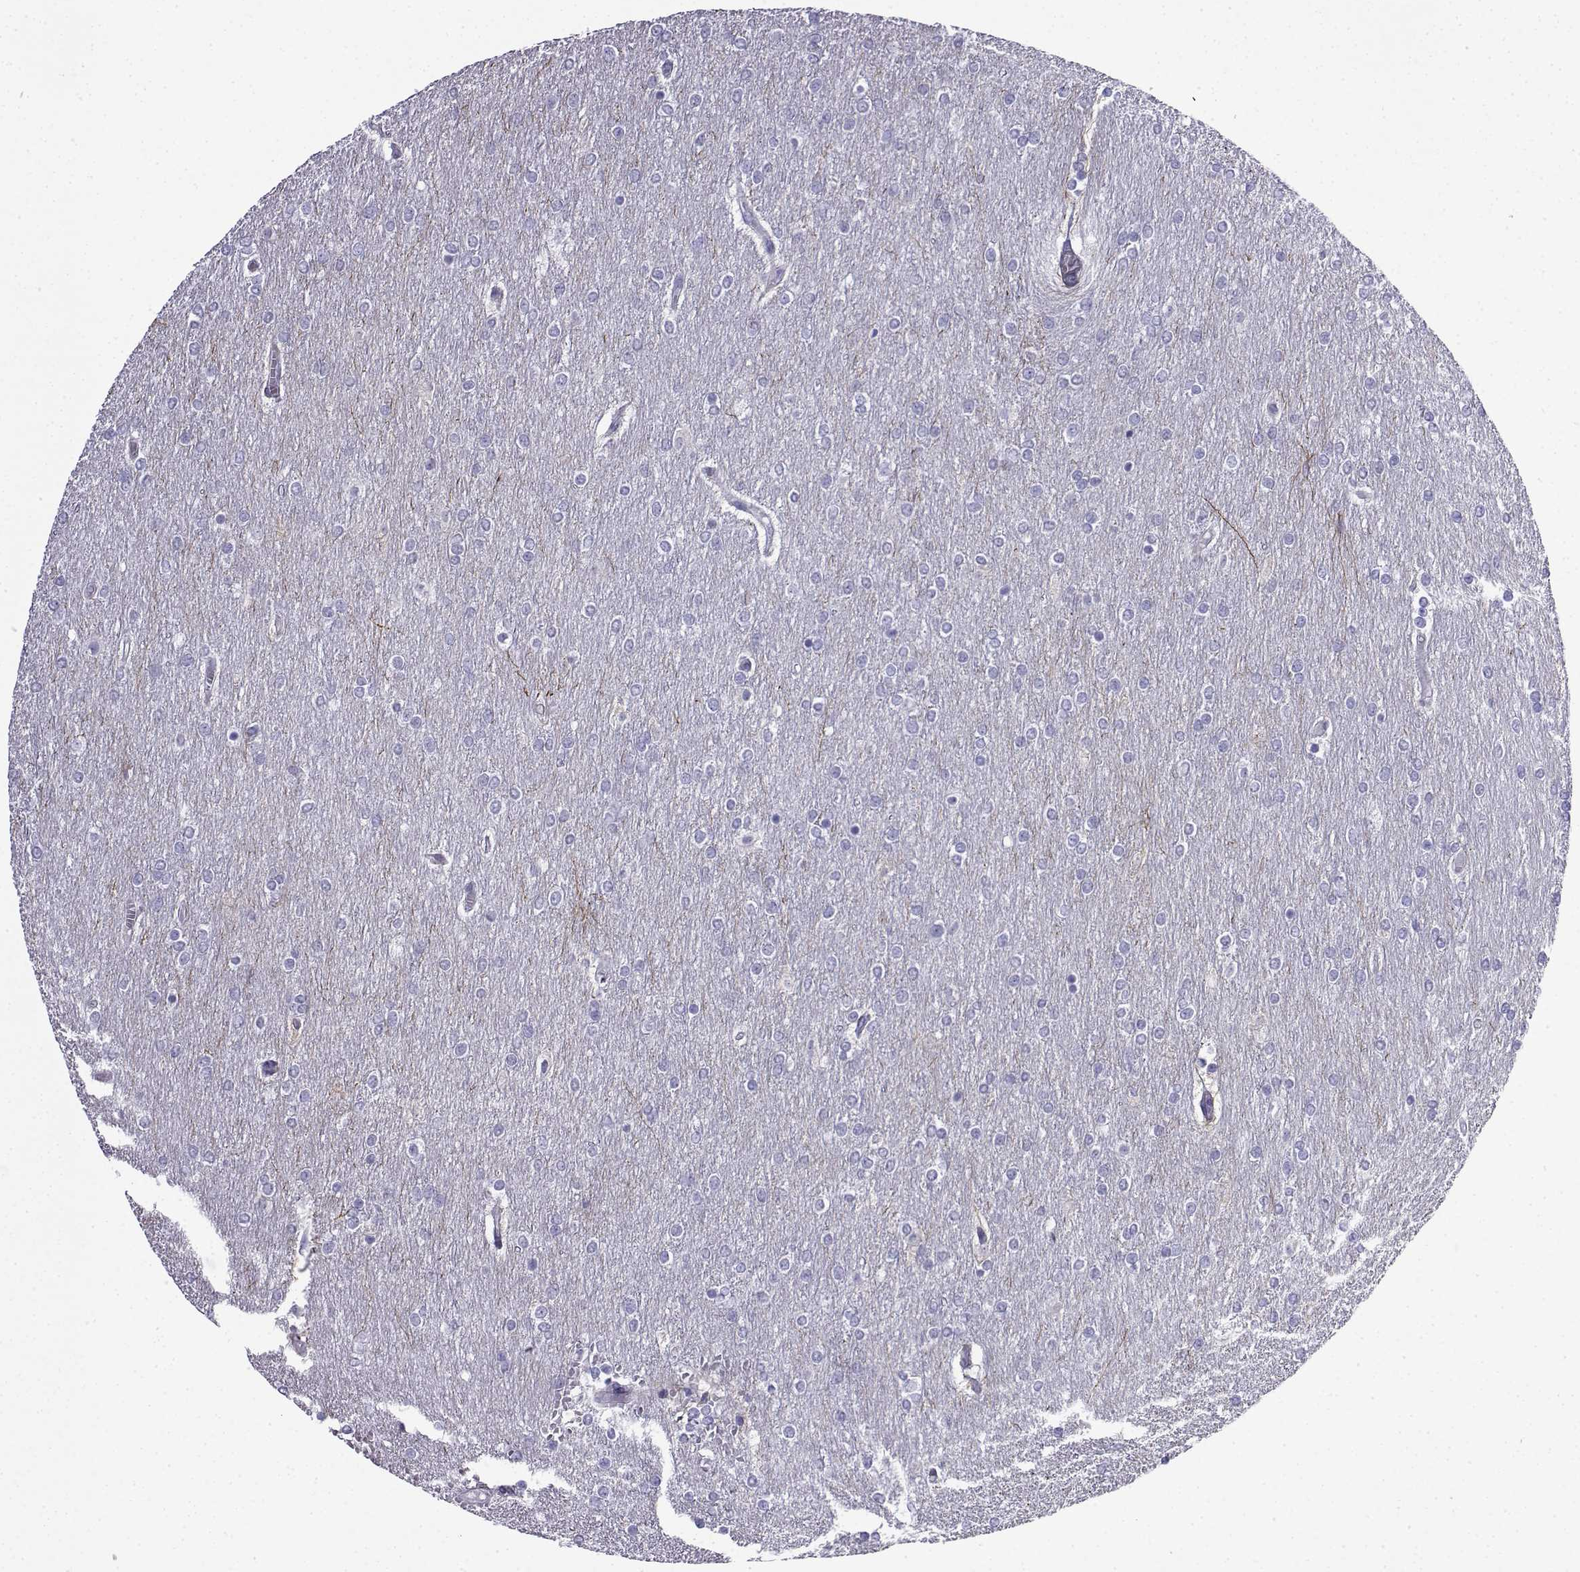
{"staining": {"intensity": "negative", "quantity": "none", "location": "none"}, "tissue": "glioma", "cell_type": "Tumor cells", "image_type": "cancer", "snomed": [{"axis": "morphology", "description": "Glioma, malignant, High grade"}, {"axis": "topography", "description": "Brain"}], "caption": "Immunohistochemical staining of glioma reveals no significant expression in tumor cells.", "gene": "KCNF1", "patient": {"sex": "female", "age": 61}}